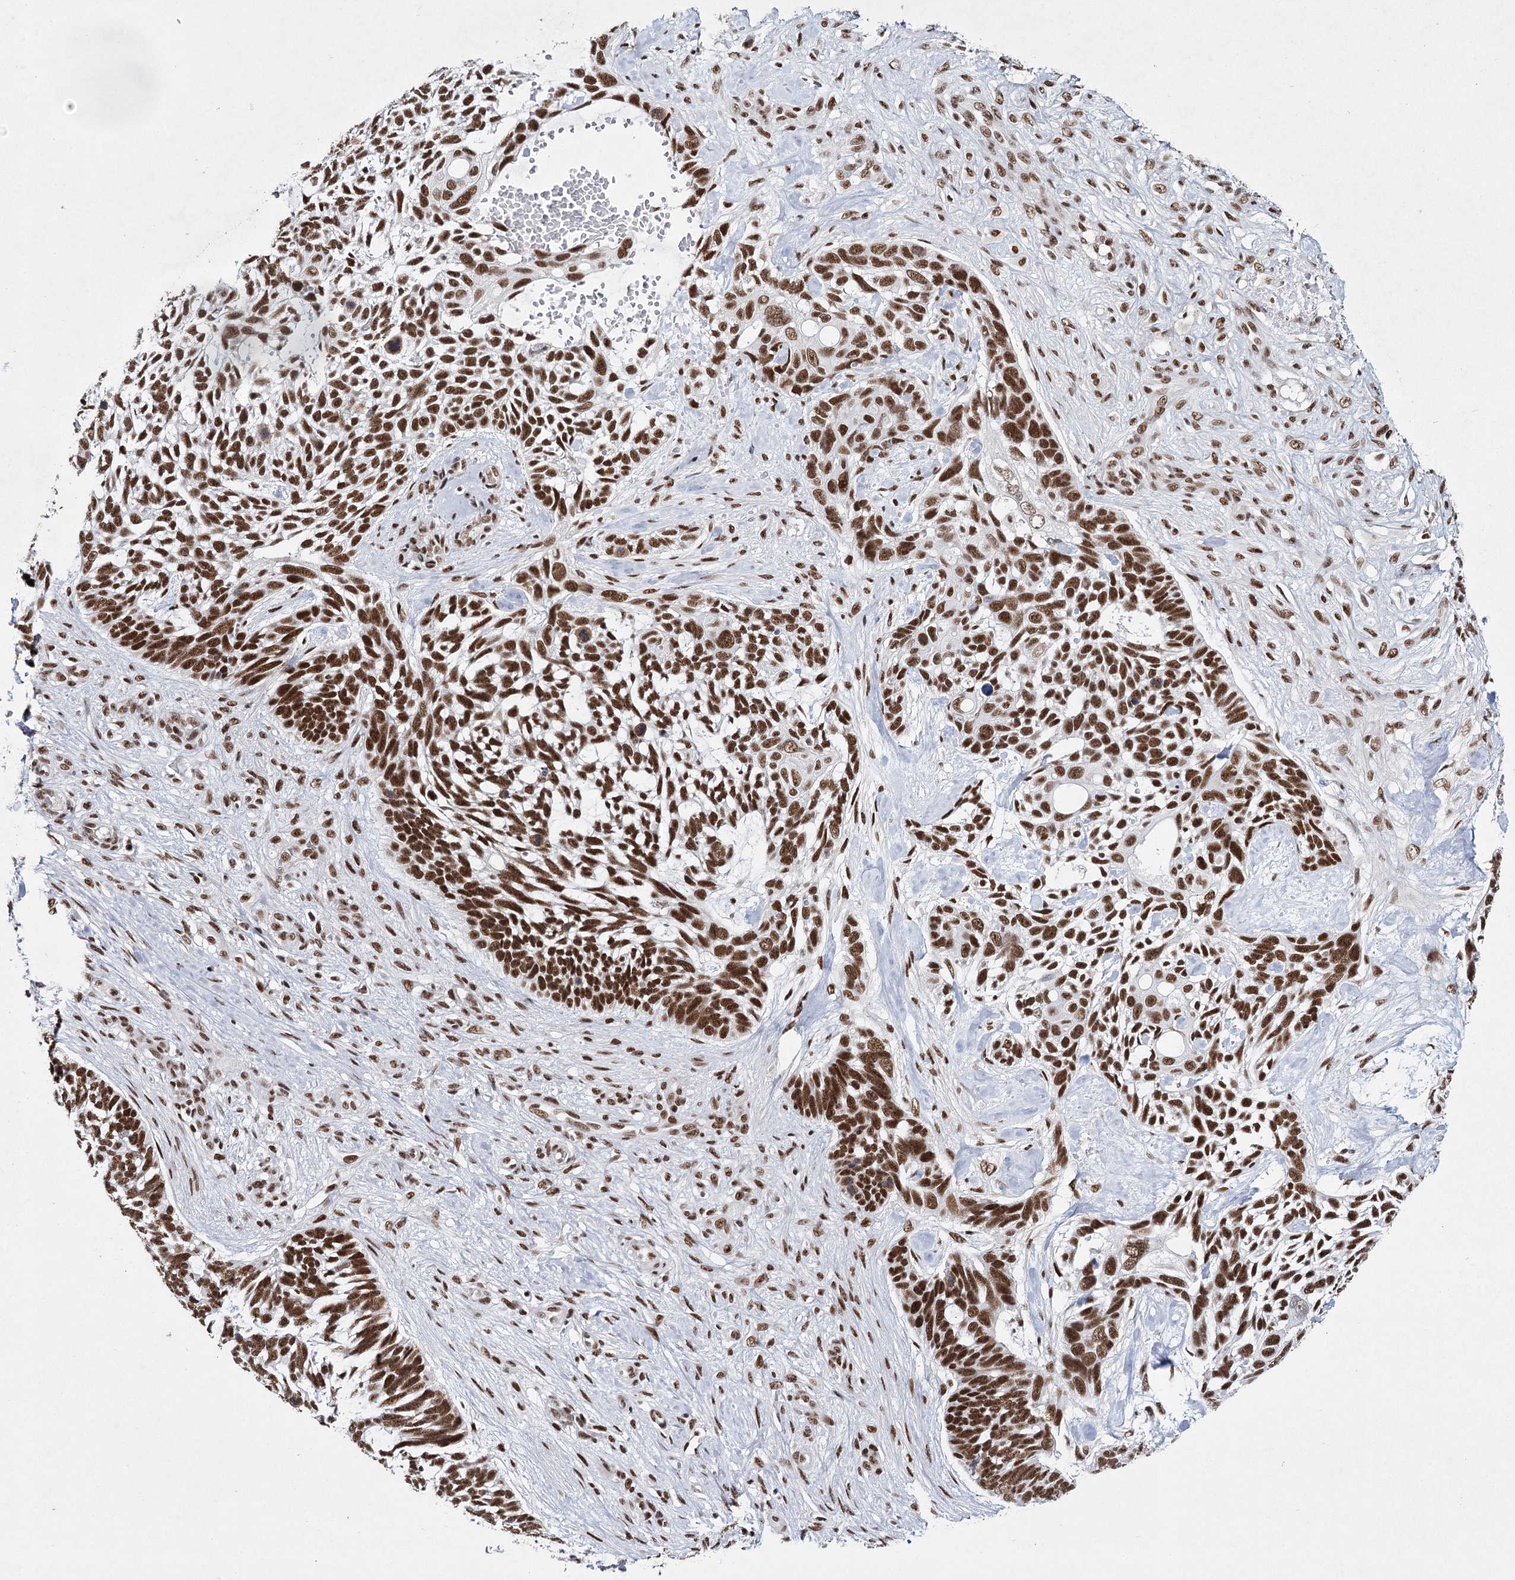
{"staining": {"intensity": "strong", "quantity": ">75%", "location": "nuclear"}, "tissue": "skin cancer", "cell_type": "Tumor cells", "image_type": "cancer", "snomed": [{"axis": "morphology", "description": "Basal cell carcinoma"}, {"axis": "topography", "description": "Skin"}], "caption": "A histopathology image of skin cancer (basal cell carcinoma) stained for a protein exhibits strong nuclear brown staining in tumor cells. The staining is performed using DAB (3,3'-diaminobenzidine) brown chromogen to label protein expression. The nuclei are counter-stained blue using hematoxylin.", "gene": "SCAF8", "patient": {"sex": "male", "age": 88}}